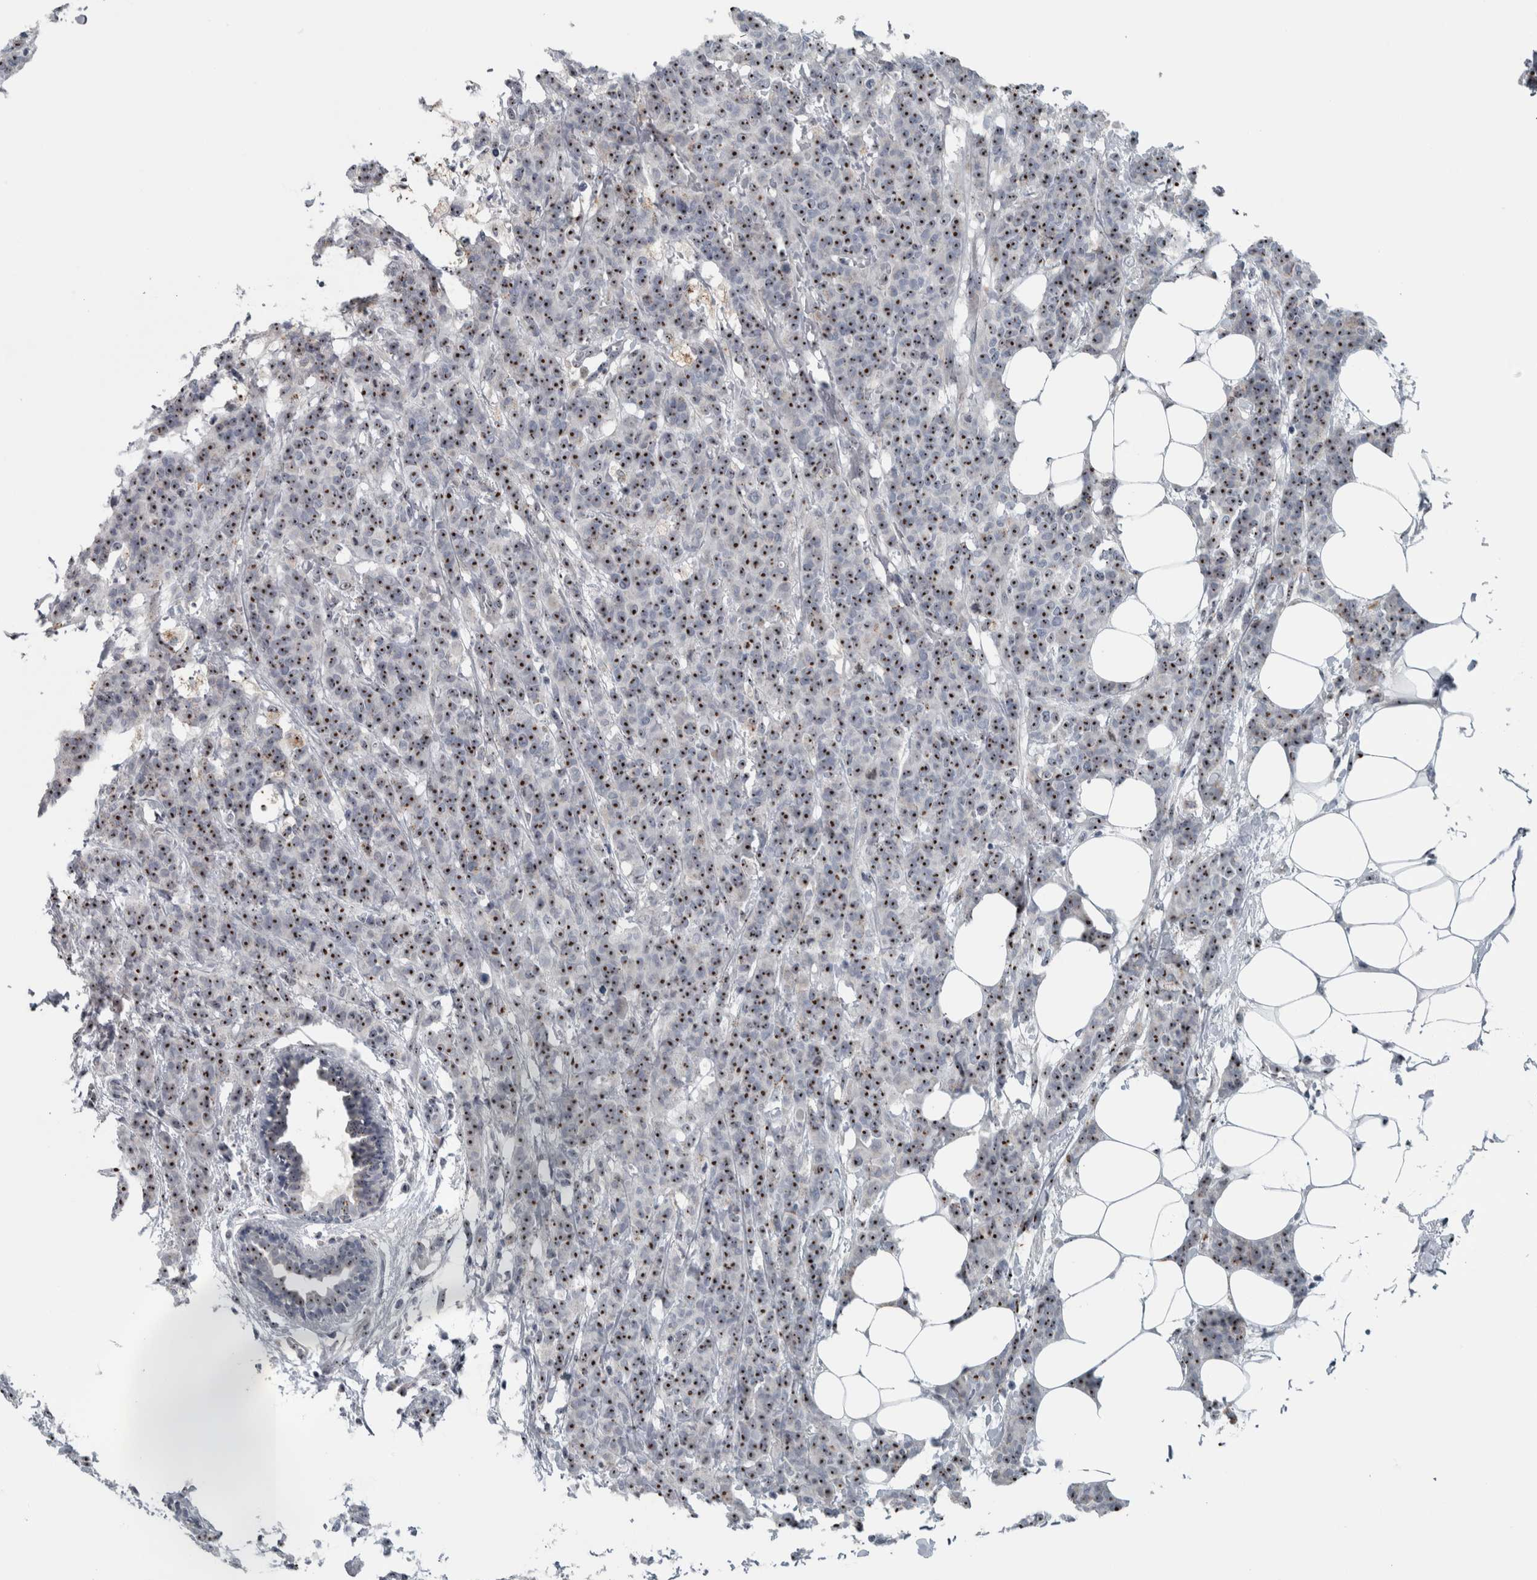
{"staining": {"intensity": "strong", "quantity": ">75%", "location": "nuclear"}, "tissue": "breast cancer", "cell_type": "Tumor cells", "image_type": "cancer", "snomed": [{"axis": "morphology", "description": "Normal tissue, NOS"}, {"axis": "morphology", "description": "Duct carcinoma"}, {"axis": "topography", "description": "Breast"}], "caption": "About >75% of tumor cells in human breast cancer (invasive ductal carcinoma) reveal strong nuclear protein expression as visualized by brown immunohistochemical staining.", "gene": "UTP6", "patient": {"sex": "female", "age": 40}}